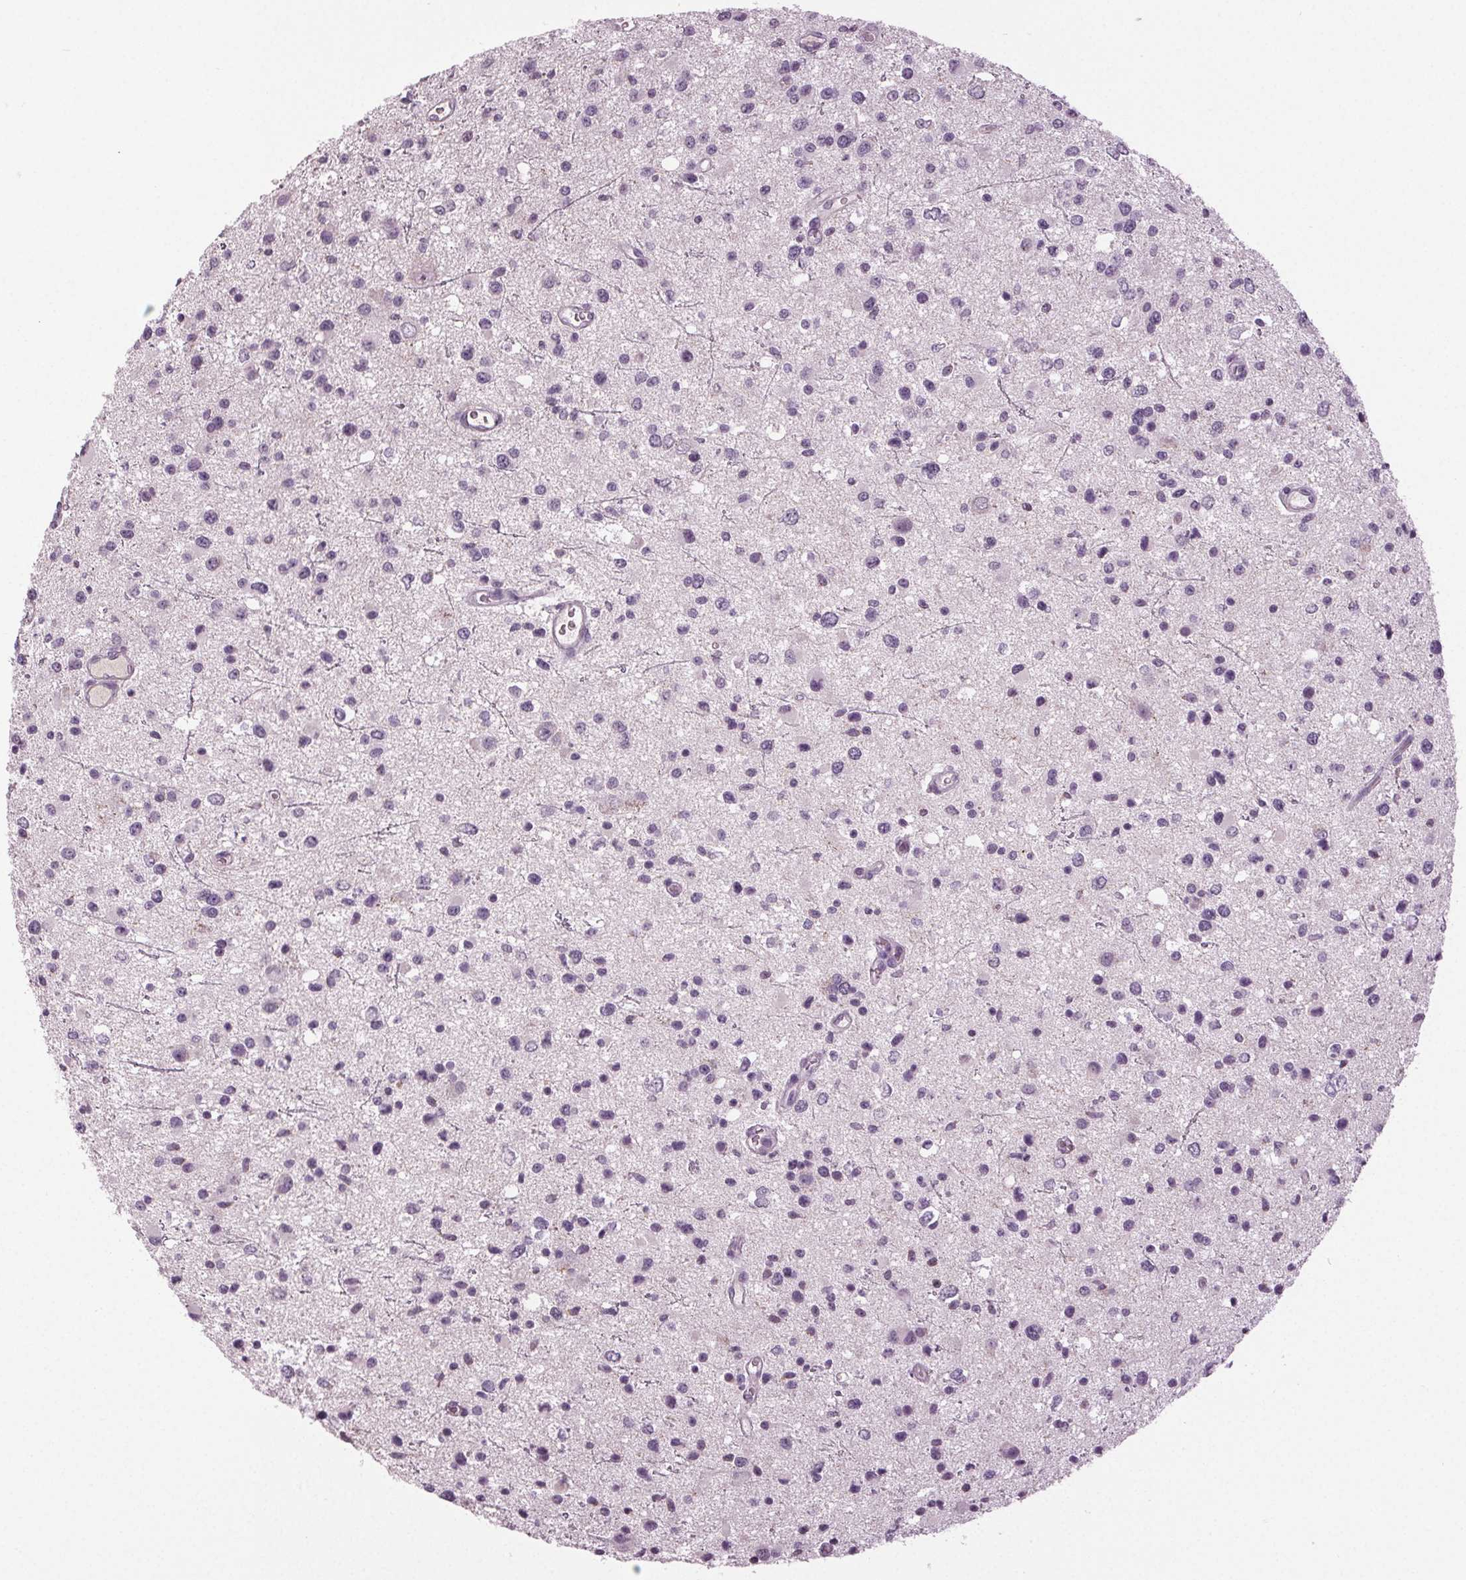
{"staining": {"intensity": "negative", "quantity": "none", "location": "none"}, "tissue": "glioma", "cell_type": "Tumor cells", "image_type": "cancer", "snomed": [{"axis": "morphology", "description": "Glioma, malignant, Low grade"}, {"axis": "topography", "description": "Brain"}], "caption": "IHC micrograph of human malignant low-grade glioma stained for a protein (brown), which shows no staining in tumor cells.", "gene": "DNAH12", "patient": {"sex": "male", "age": 43}}